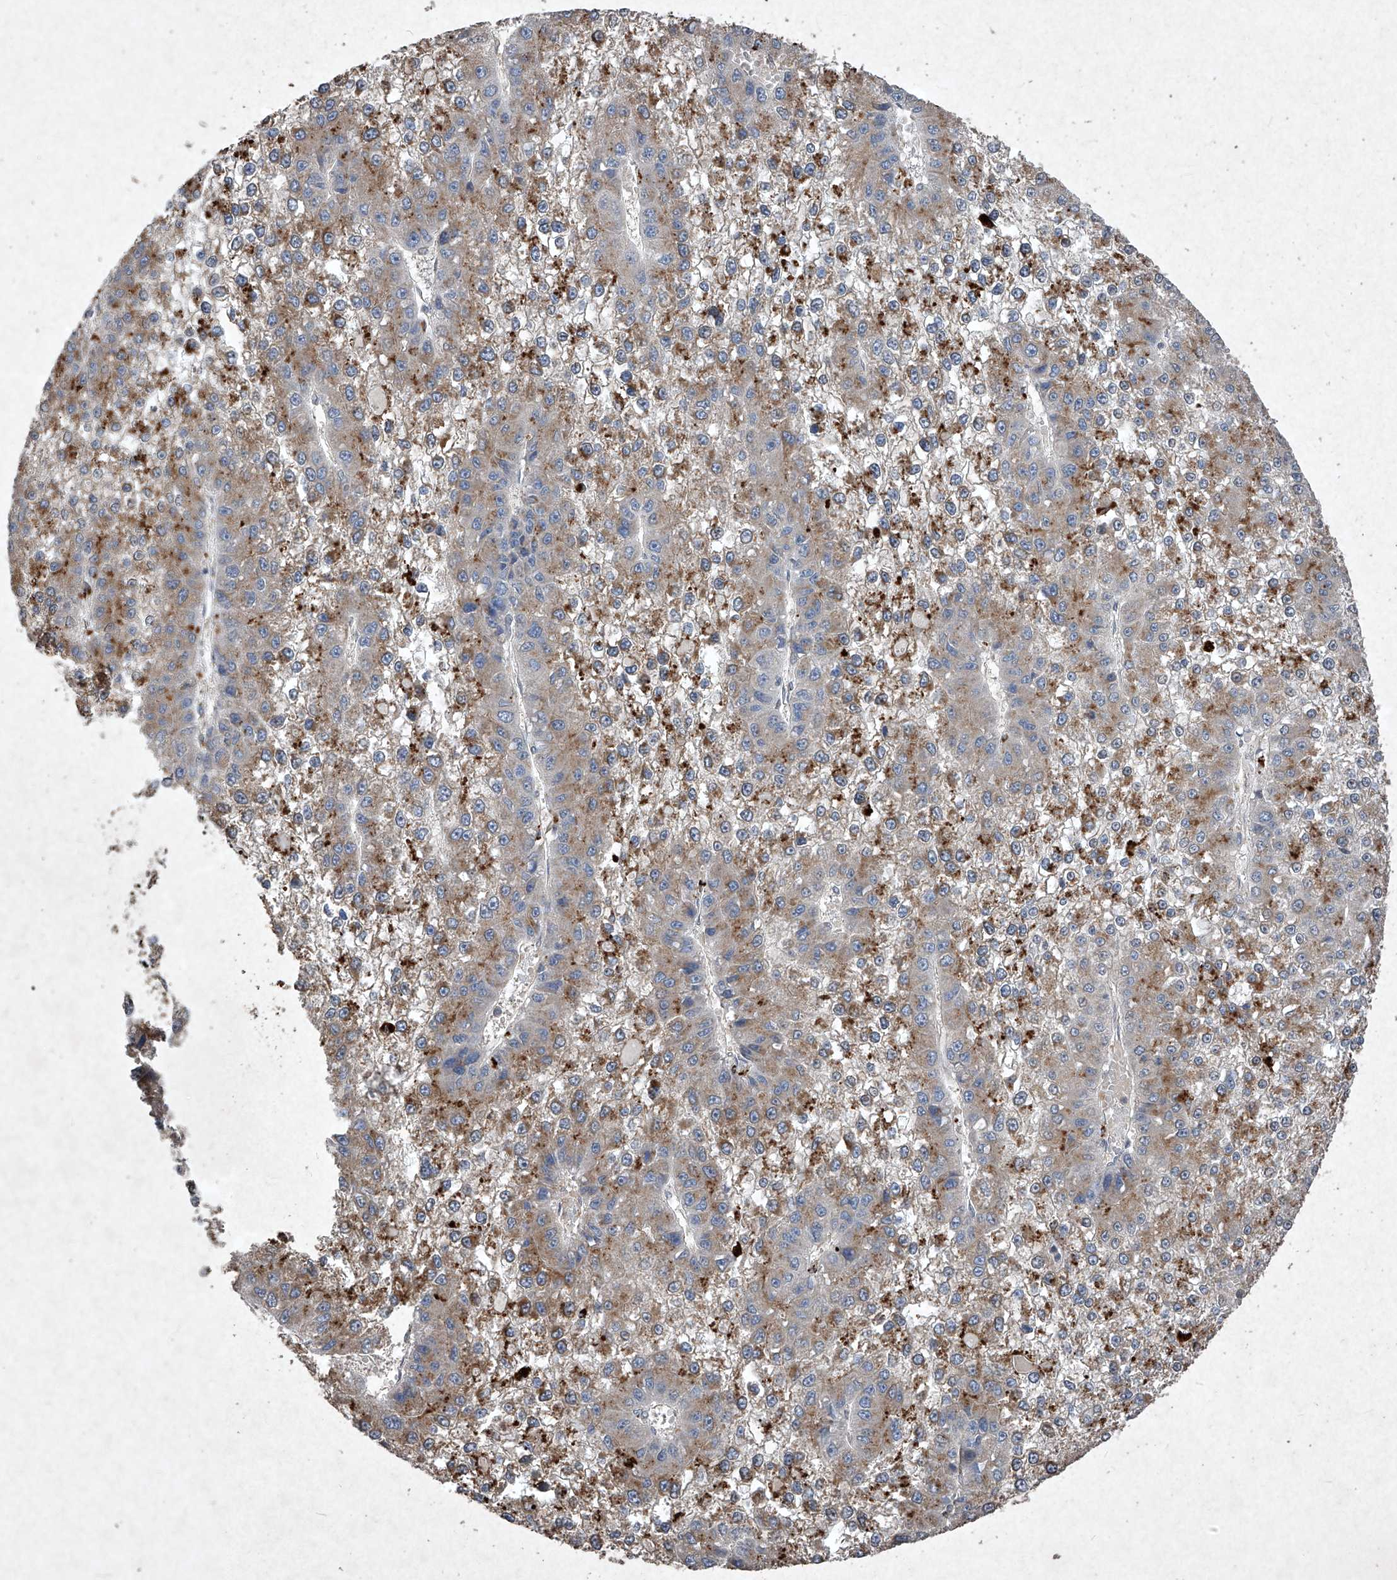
{"staining": {"intensity": "moderate", "quantity": "25%-75%", "location": "cytoplasmic/membranous"}, "tissue": "liver cancer", "cell_type": "Tumor cells", "image_type": "cancer", "snomed": [{"axis": "morphology", "description": "Carcinoma, Hepatocellular, NOS"}, {"axis": "topography", "description": "Liver"}], "caption": "An IHC micrograph of neoplastic tissue is shown. Protein staining in brown shows moderate cytoplasmic/membranous positivity in liver hepatocellular carcinoma within tumor cells.", "gene": "MED16", "patient": {"sex": "female", "age": 73}}